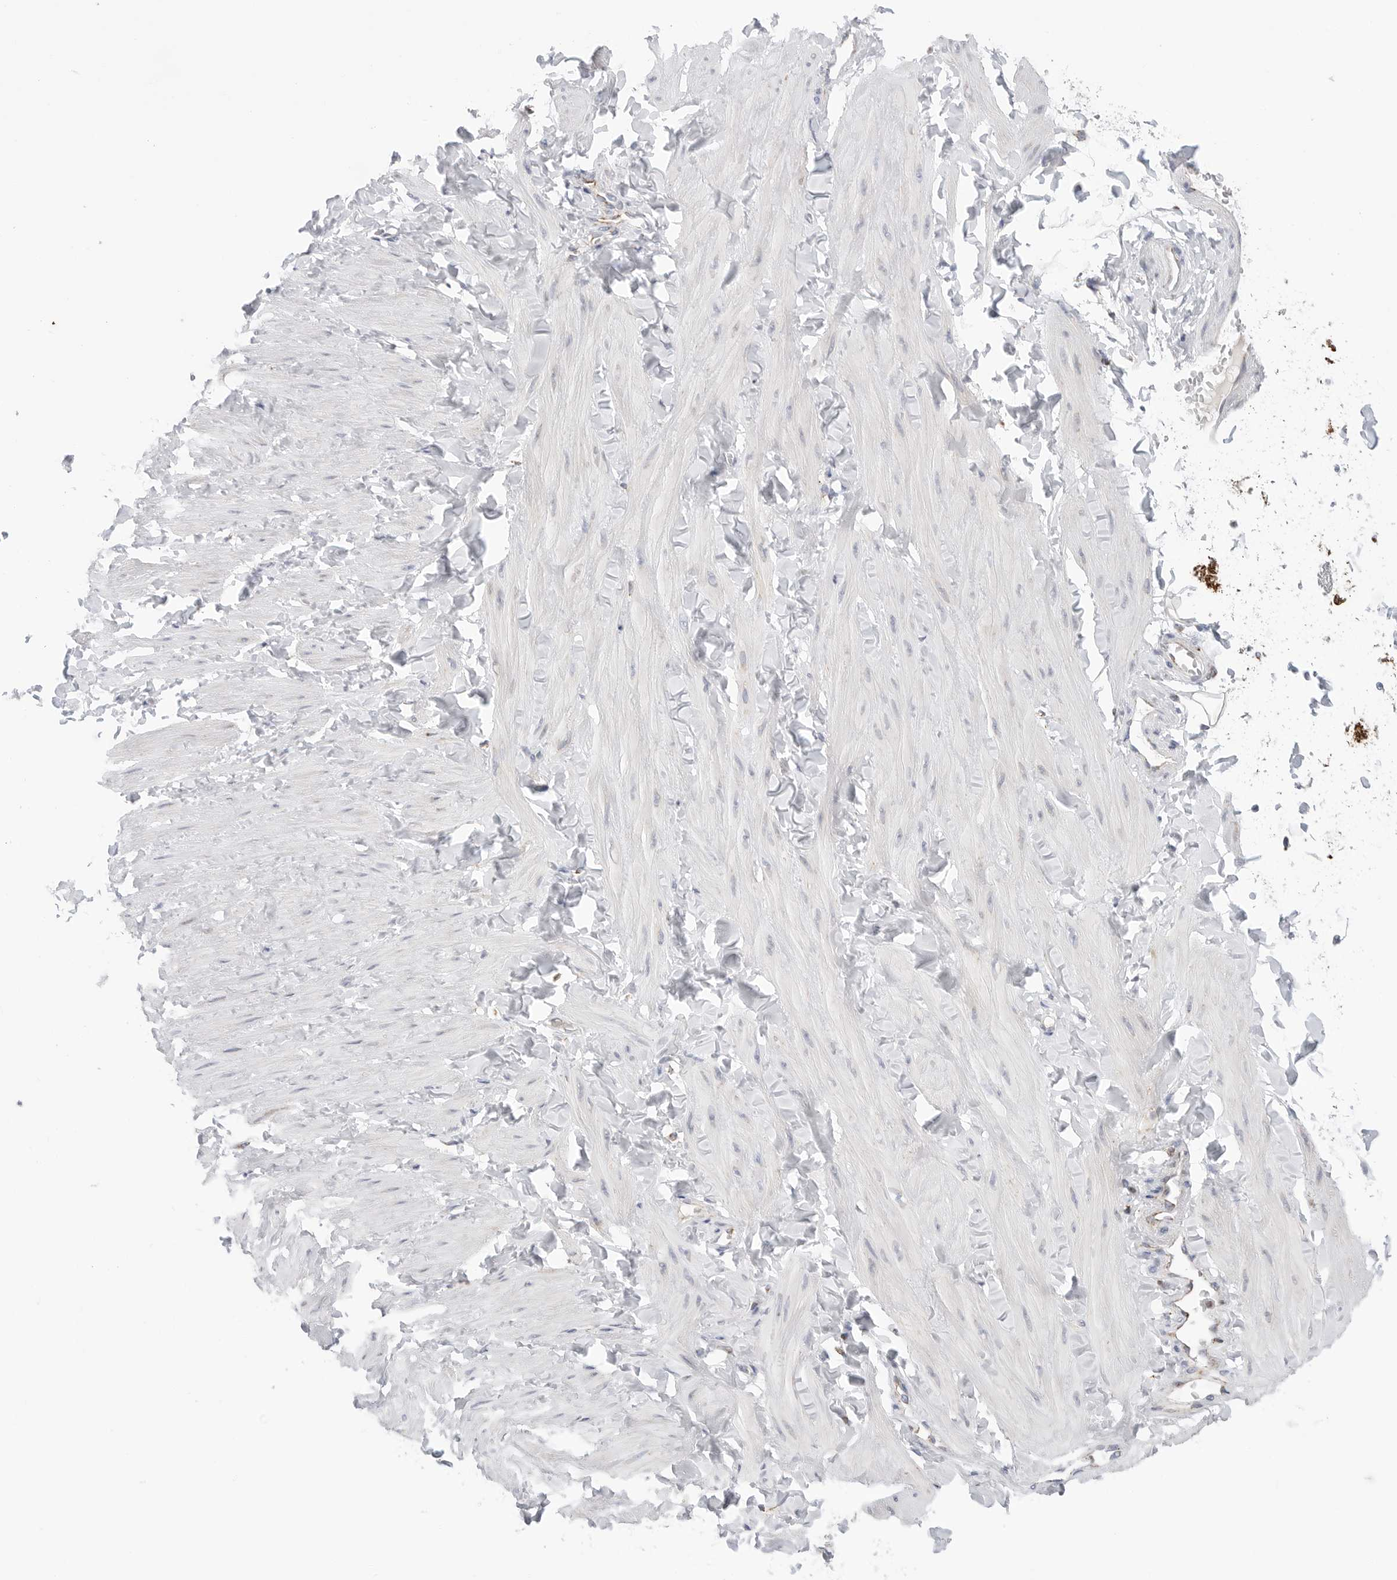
{"staining": {"intensity": "negative", "quantity": "none", "location": "none"}, "tissue": "adipose tissue", "cell_type": "Adipocytes", "image_type": "normal", "snomed": [{"axis": "morphology", "description": "Normal tissue, NOS"}, {"axis": "topography", "description": "Adipose tissue"}, {"axis": "topography", "description": "Vascular tissue"}, {"axis": "topography", "description": "Peripheral nerve tissue"}], "caption": "A high-resolution histopathology image shows IHC staining of normal adipose tissue, which demonstrates no significant positivity in adipocytes.", "gene": "ATP5IF1", "patient": {"sex": "male", "age": 25}}